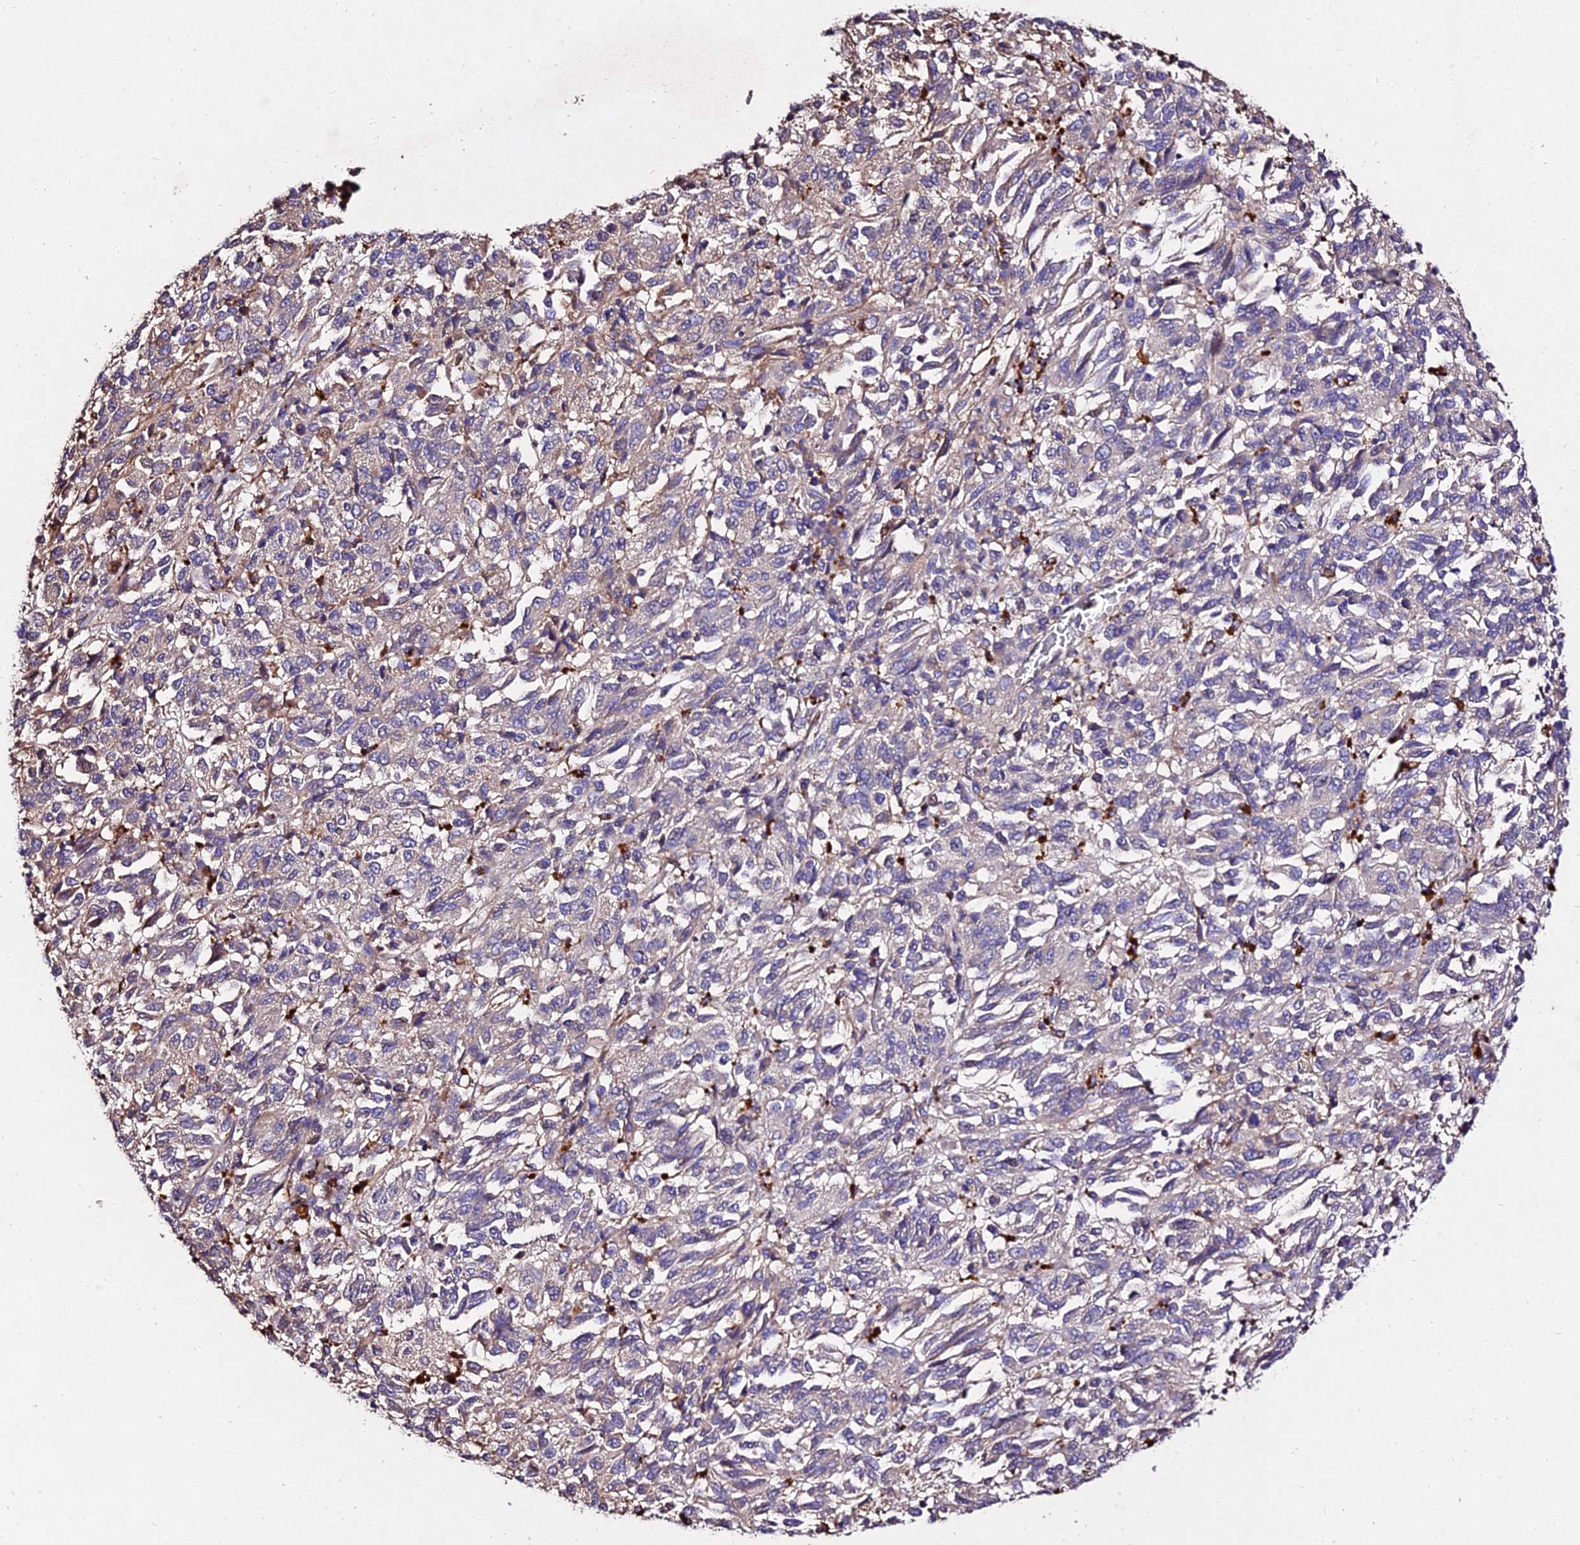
{"staining": {"intensity": "negative", "quantity": "none", "location": "none"}, "tissue": "melanoma", "cell_type": "Tumor cells", "image_type": "cancer", "snomed": [{"axis": "morphology", "description": "Malignant melanoma, Metastatic site"}, {"axis": "topography", "description": "Lung"}], "caption": "Immunohistochemistry (IHC) micrograph of neoplastic tissue: human malignant melanoma (metastatic site) stained with DAB demonstrates no significant protein staining in tumor cells. (DAB immunohistochemistry (IHC) with hematoxylin counter stain).", "gene": "AP3M2", "patient": {"sex": "male", "age": 64}}